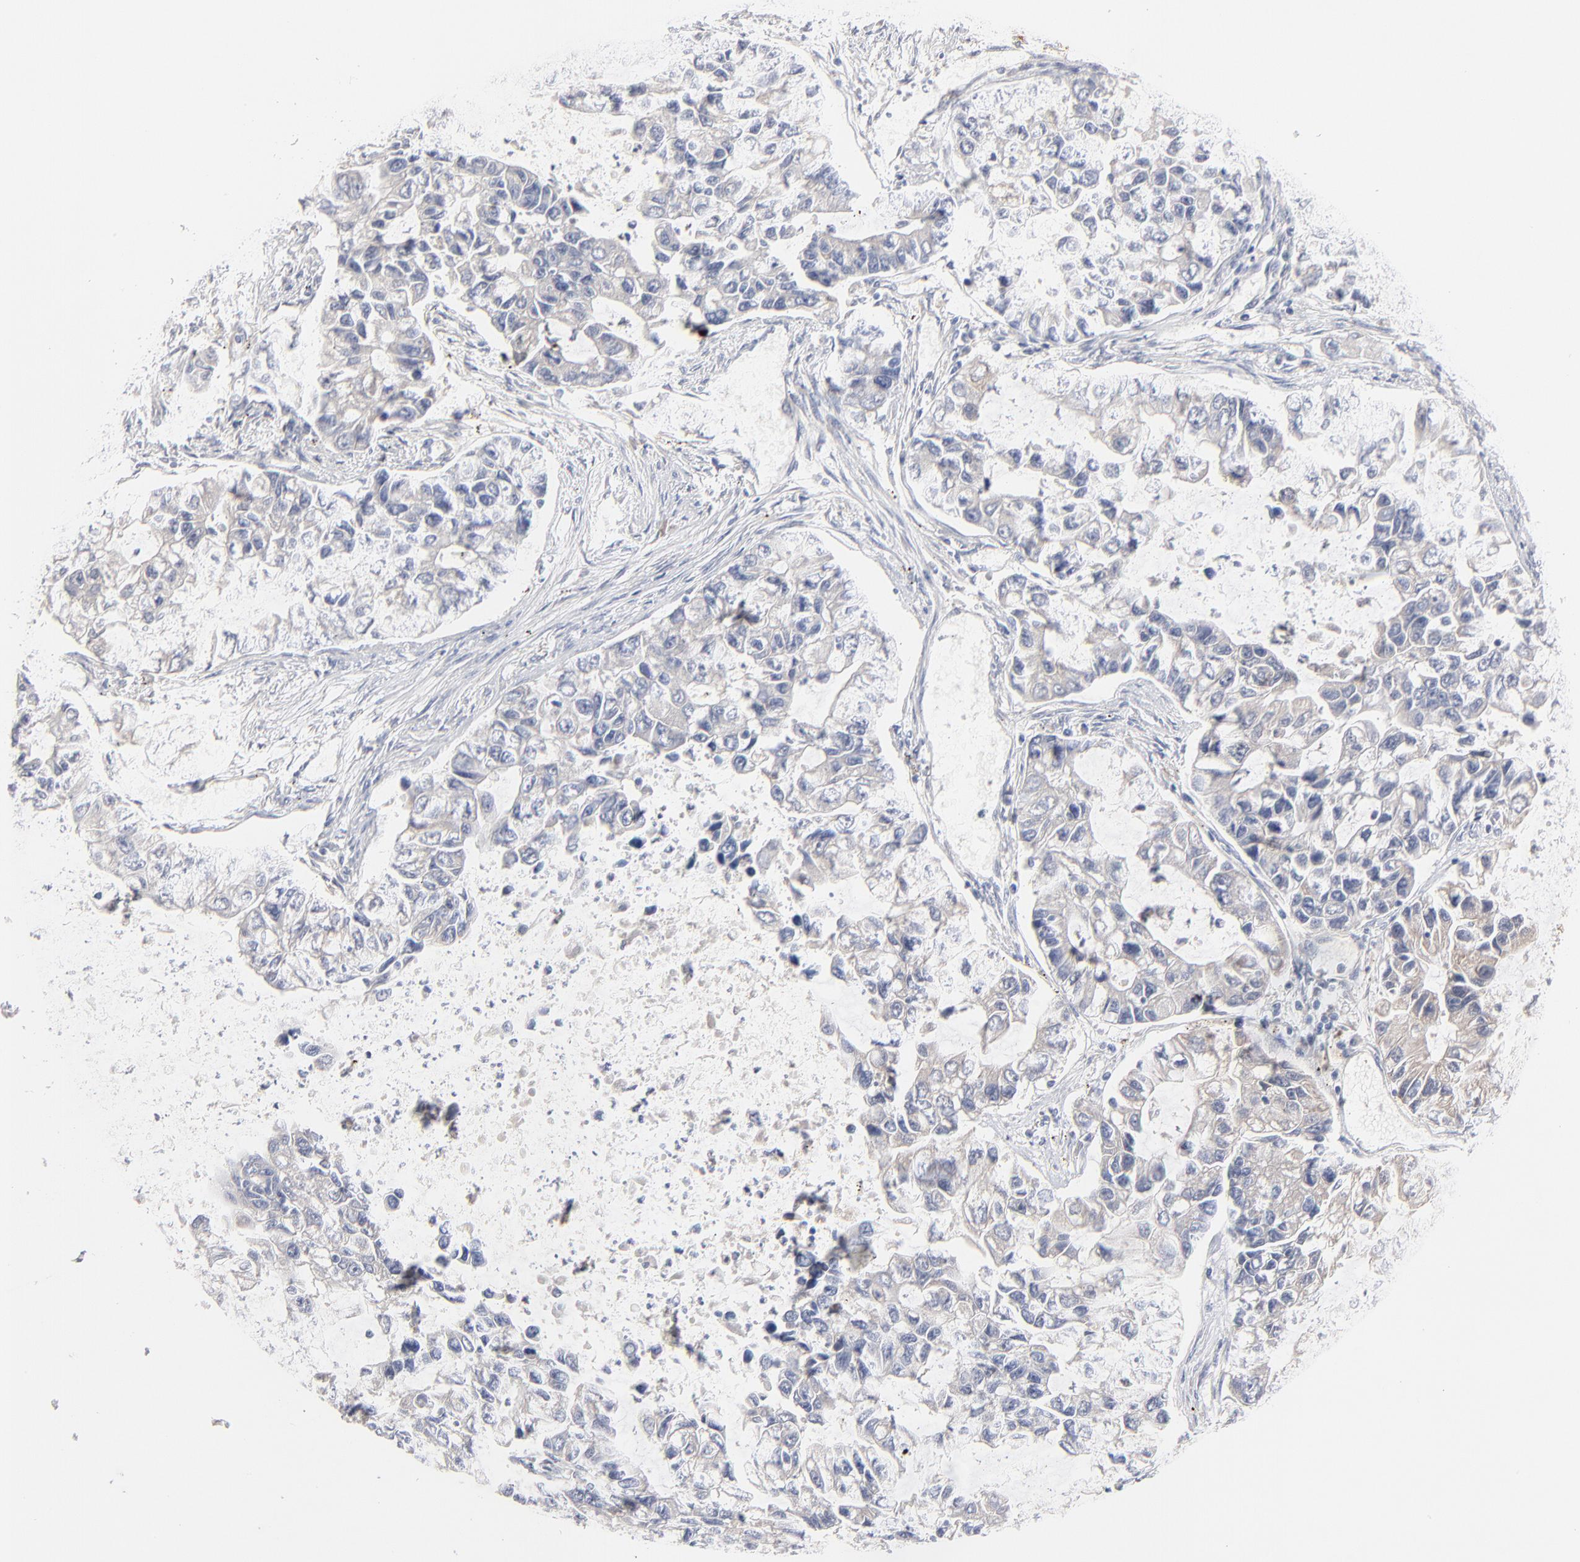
{"staining": {"intensity": "negative", "quantity": "none", "location": "none"}, "tissue": "lung cancer", "cell_type": "Tumor cells", "image_type": "cancer", "snomed": [{"axis": "morphology", "description": "Adenocarcinoma, NOS"}, {"axis": "topography", "description": "Lung"}], "caption": "The photomicrograph exhibits no staining of tumor cells in adenocarcinoma (lung).", "gene": "F12", "patient": {"sex": "female", "age": 51}}